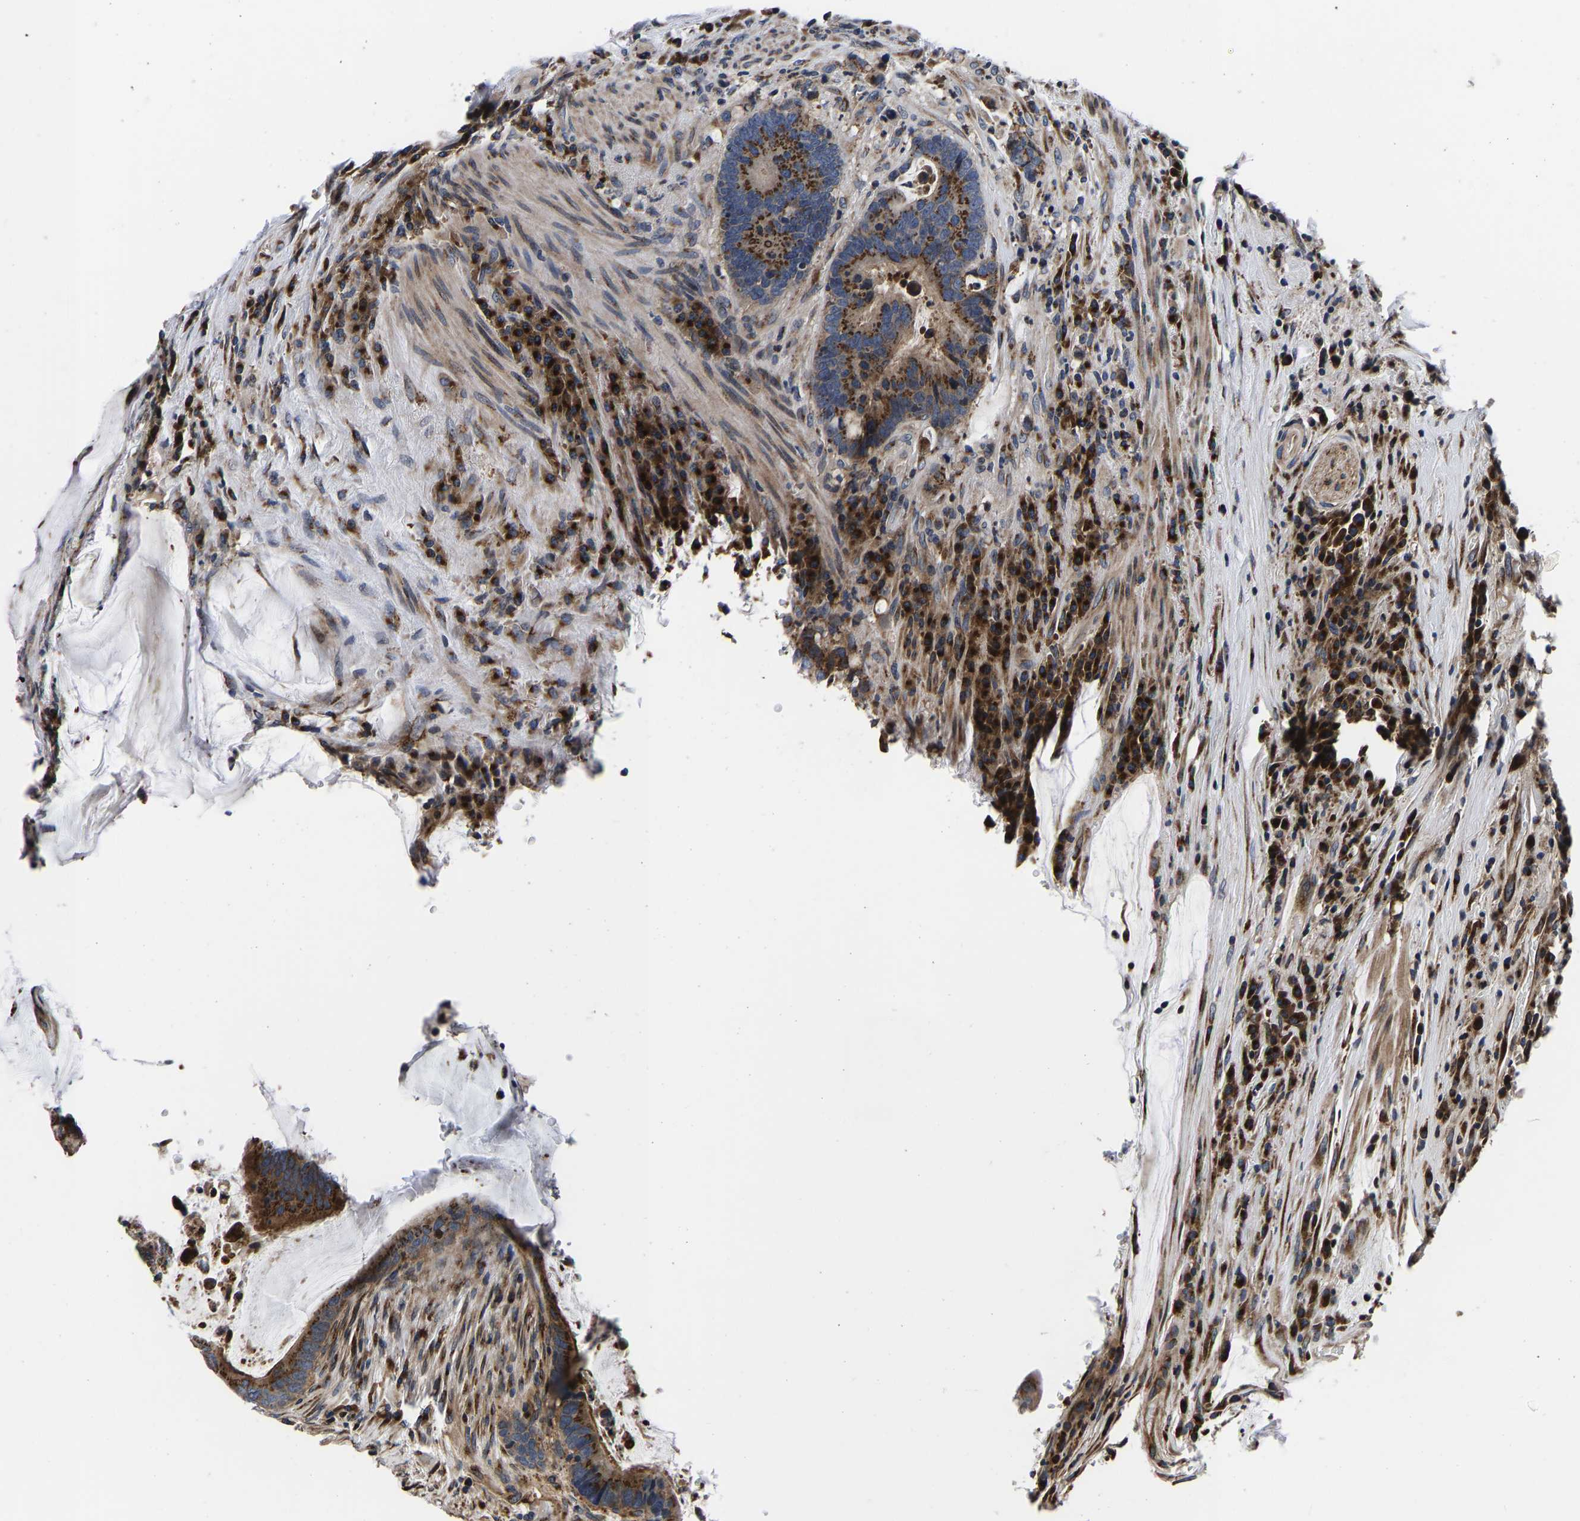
{"staining": {"intensity": "strong", "quantity": ">75%", "location": "cytoplasmic/membranous"}, "tissue": "colorectal cancer", "cell_type": "Tumor cells", "image_type": "cancer", "snomed": [{"axis": "morphology", "description": "Adenocarcinoma, NOS"}, {"axis": "topography", "description": "Rectum"}], "caption": "Immunohistochemistry (DAB (3,3'-diaminobenzidine)) staining of colorectal cancer demonstrates strong cytoplasmic/membranous protein staining in about >75% of tumor cells. (Brightfield microscopy of DAB IHC at high magnification).", "gene": "RABAC1", "patient": {"sex": "female", "age": 89}}